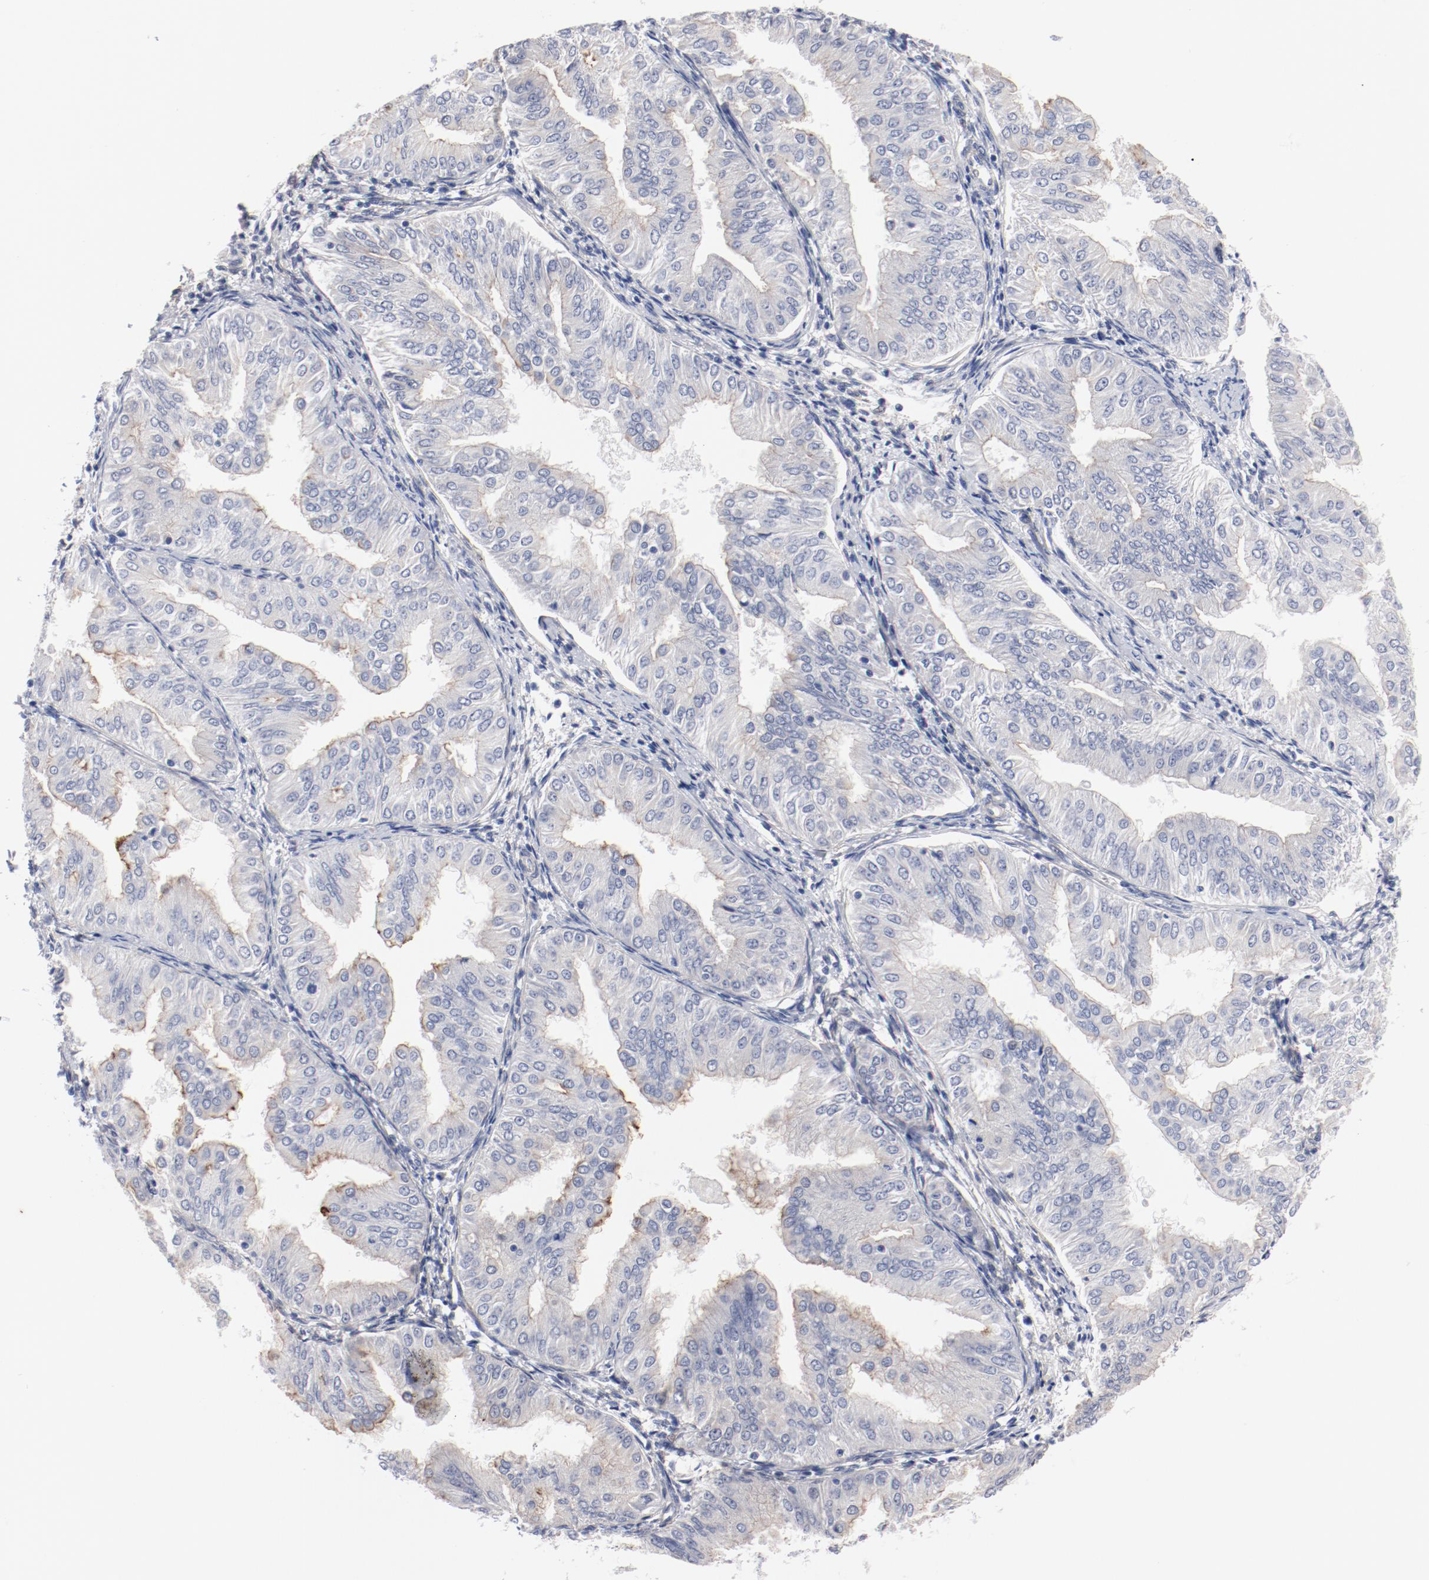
{"staining": {"intensity": "weak", "quantity": "25%-75%", "location": "cytoplasmic/membranous"}, "tissue": "endometrial cancer", "cell_type": "Tumor cells", "image_type": "cancer", "snomed": [{"axis": "morphology", "description": "Adenocarcinoma, NOS"}, {"axis": "topography", "description": "Endometrium"}], "caption": "A brown stain shows weak cytoplasmic/membranous positivity of a protein in endometrial cancer tumor cells.", "gene": "GPR143", "patient": {"sex": "female", "age": 53}}